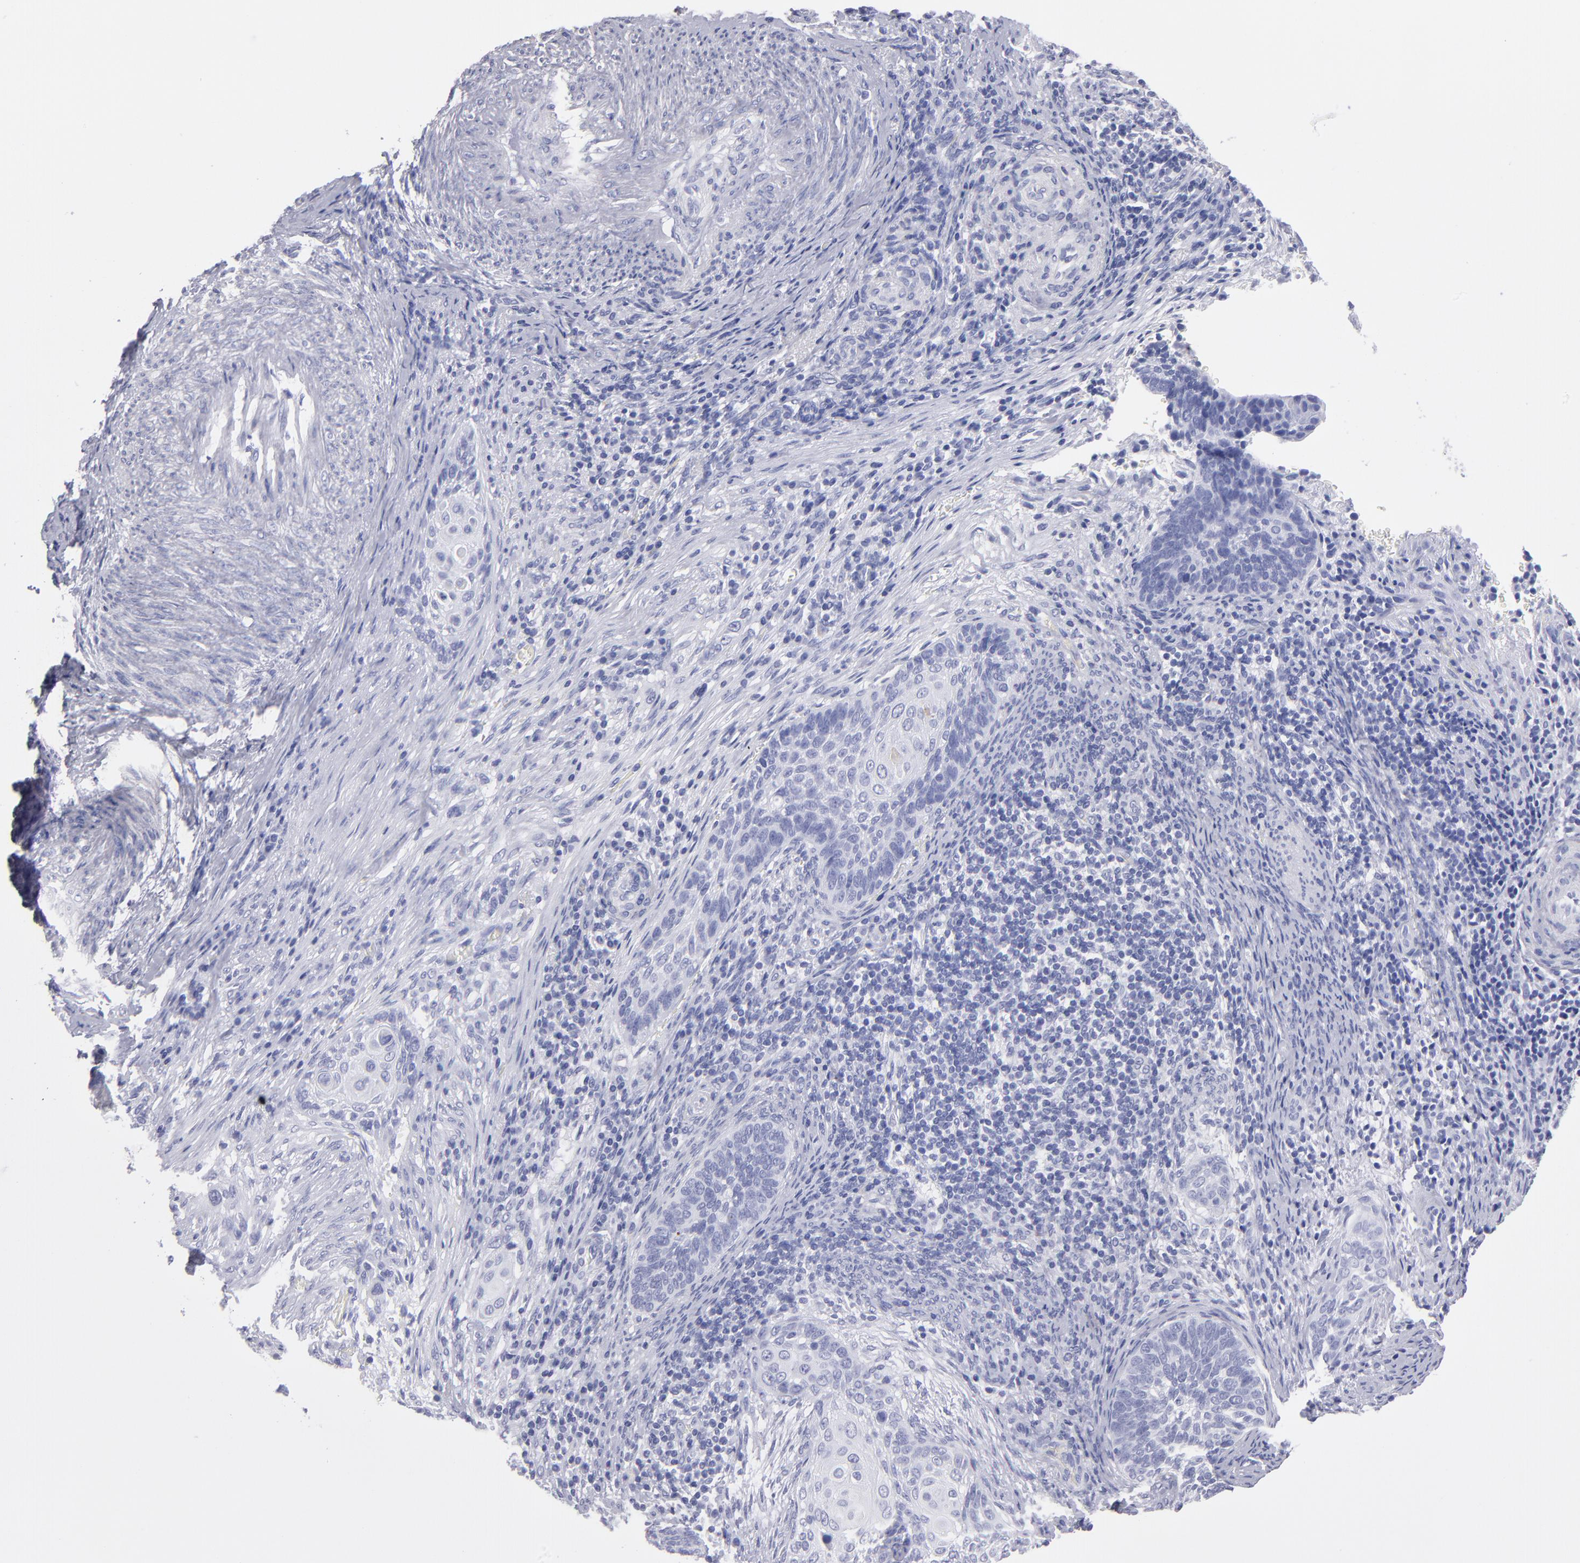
{"staining": {"intensity": "negative", "quantity": "none", "location": "none"}, "tissue": "cervical cancer", "cell_type": "Tumor cells", "image_type": "cancer", "snomed": [{"axis": "morphology", "description": "Squamous cell carcinoma, NOS"}, {"axis": "topography", "description": "Cervix"}], "caption": "There is no significant staining in tumor cells of cervical cancer (squamous cell carcinoma). (DAB (3,3'-diaminobenzidine) IHC with hematoxylin counter stain).", "gene": "MB", "patient": {"sex": "female", "age": 33}}